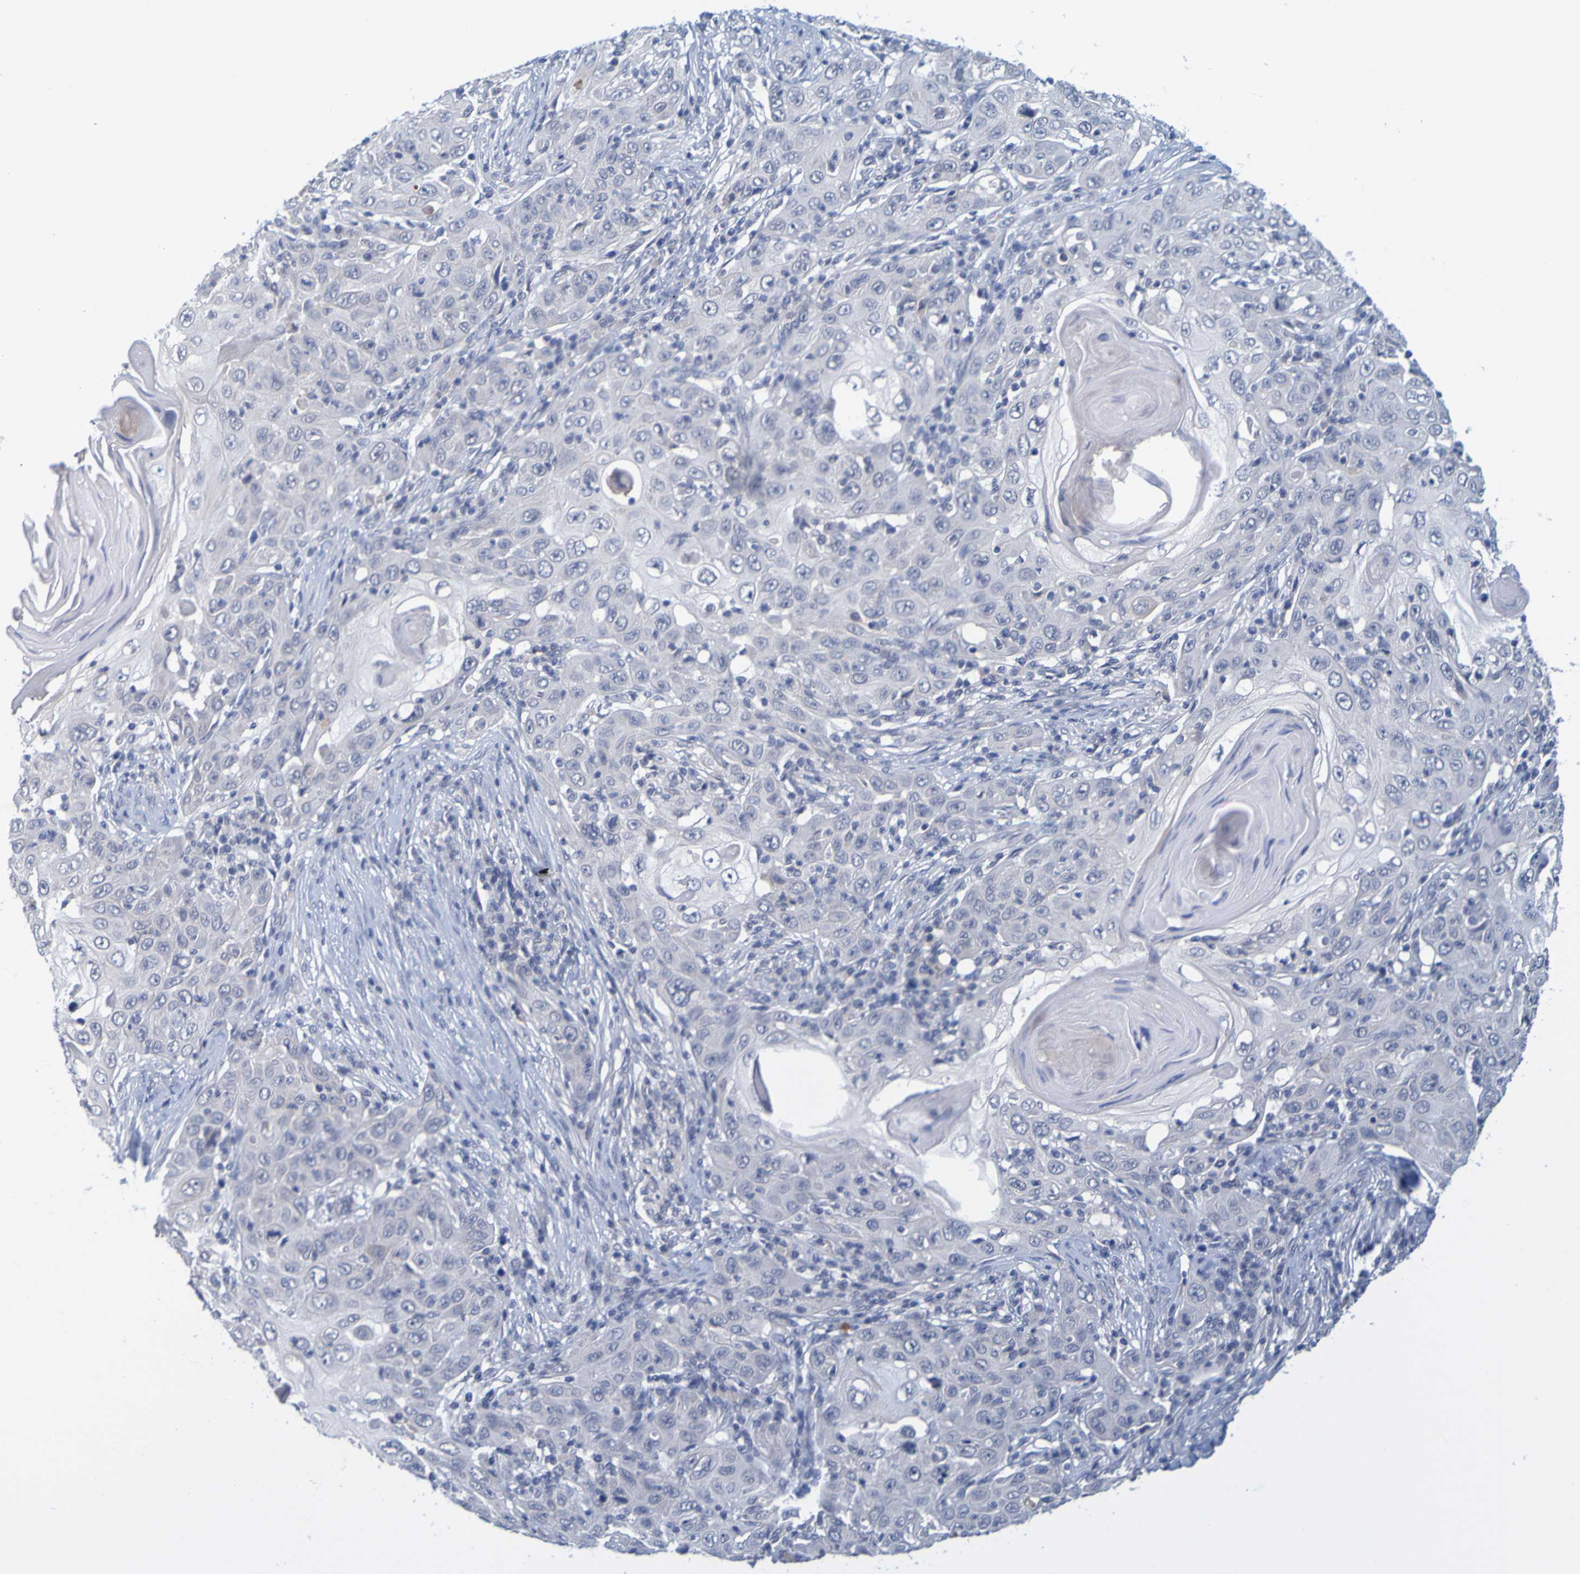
{"staining": {"intensity": "negative", "quantity": "none", "location": "none"}, "tissue": "skin cancer", "cell_type": "Tumor cells", "image_type": "cancer", "snomed": [{"axis": "morphology", "description": "Squamous cell carcinoma, NOS"}, {"axis": "topography", "description": "Skin"}], "caption": "Tumor cells show no significant protein staining in skin cancer.", "gene": "ENDOU", "patient": {"sex": "female", "age": 88}}